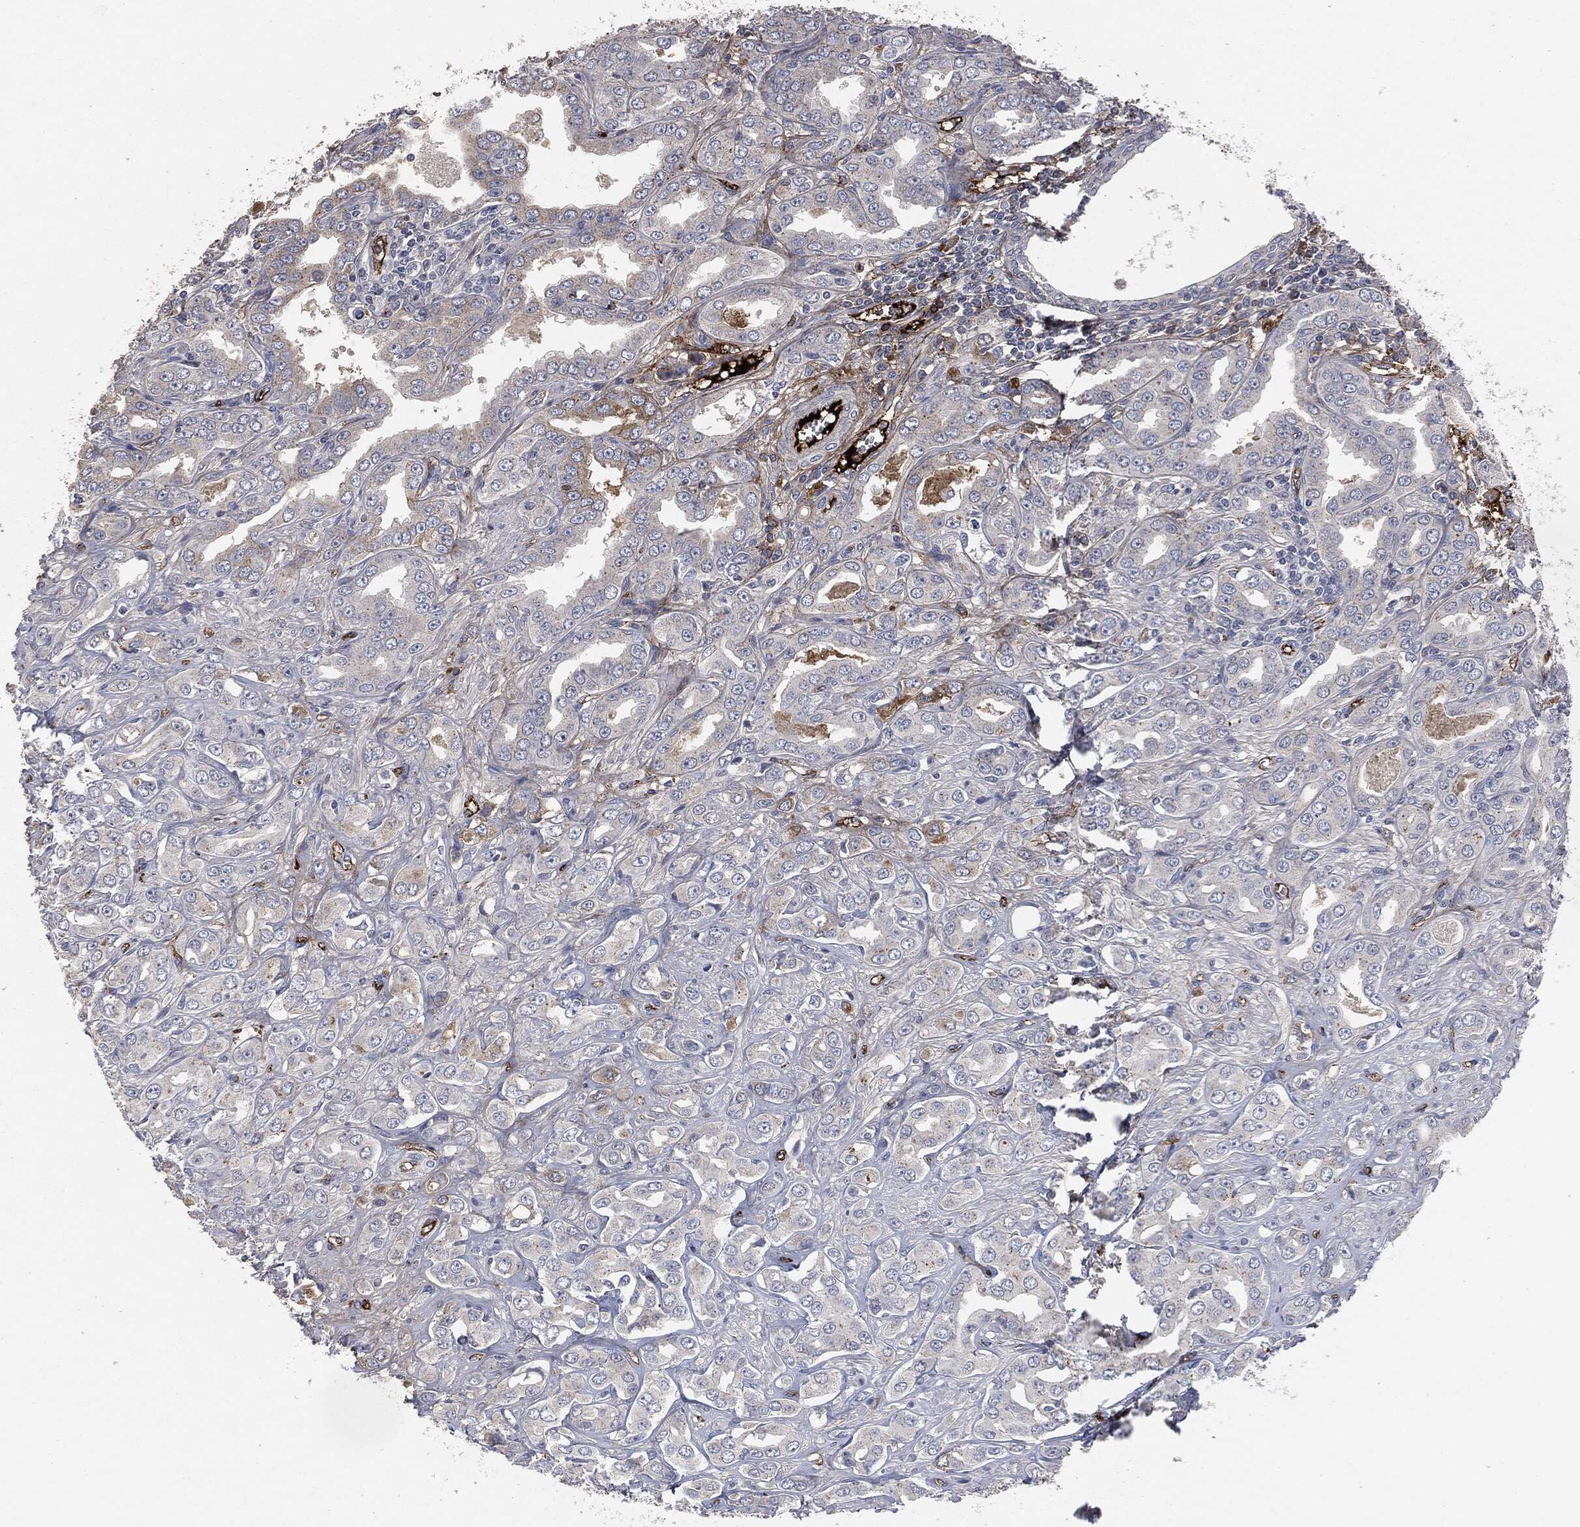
{"staining": {"intensity": "negative", "quantity": "none", "location": "none"}, "tissue": "prostate cancer", "cell_type": "Tumor cells", "image_type": "cancer", "snomed": [{"axis": "morphology", "description": "Adenocarcinoma, NOS"}, {"axis": "topography", "description": "Prostate and seminal vesicle, NOS"}, {"axis": "topography", "description": "Prostate"}], "caption": "A high-resolution photomicrograph shows immunohistochemistry staining of prostate cancer (adenocarcinoma), which displays no significant positivity in tumor cells.", "gene": "APOB", "patient": {"sex": "male", "age": 69}}